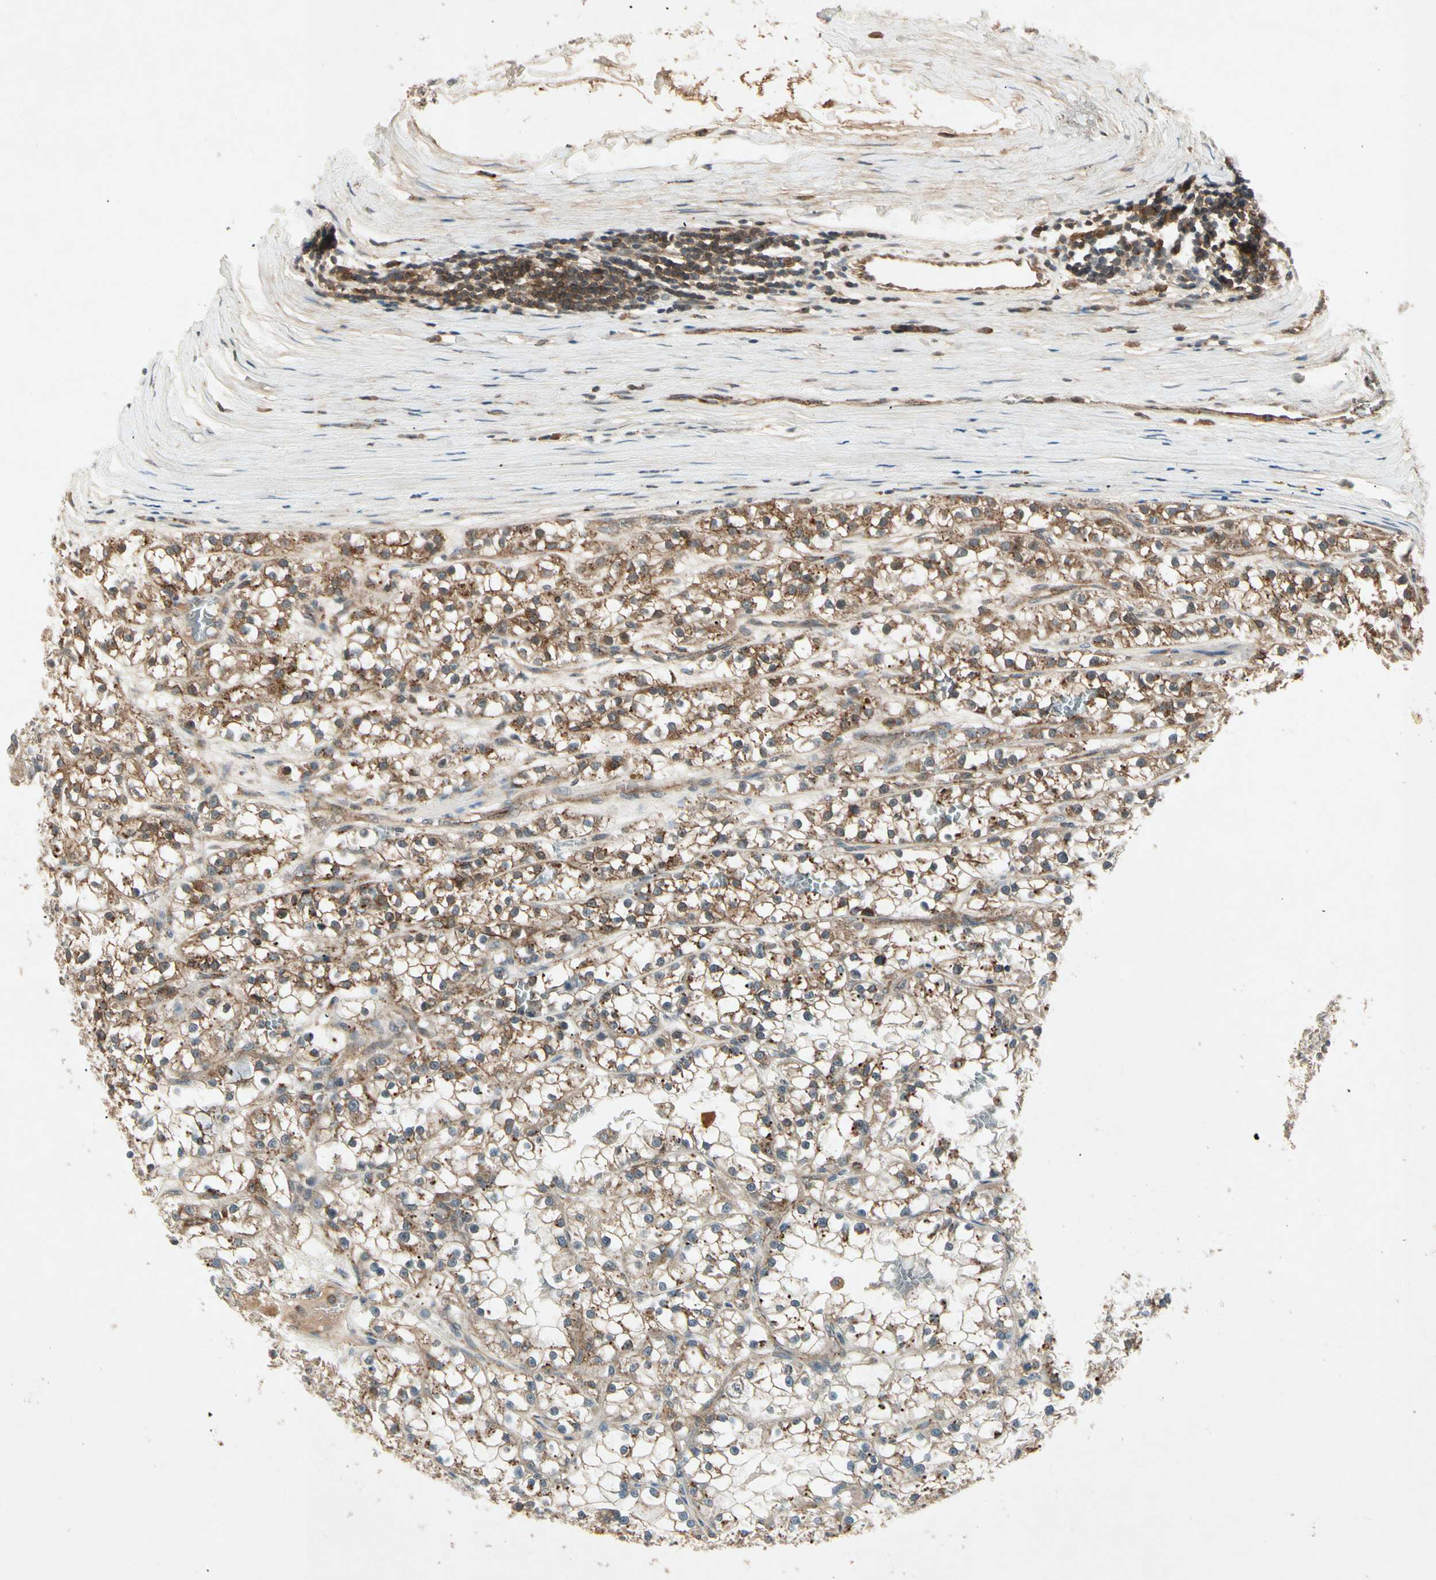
{"staining": {"intensity": "moderate", "quantity": ">75%", "location": "cytoplasmic/membranous"}, "tissue": "renal cancer", "cell_type": "Tumor cells", "image_type": "cancer", "snomed": [{"axis": "morphology", "description": "Adenocarcinoma, NOS"}, {"axis": "topography", "description": "Kidney"}], "caption": "This image displays immunohistochemistry staining of human renal cancer (adenocarcinoma), with medium moderate cytoplasmic/membranous expression in about >75% of tumor cells.", "gene": "FLOT1", "patient": {"sex": "female", "age": 52}}